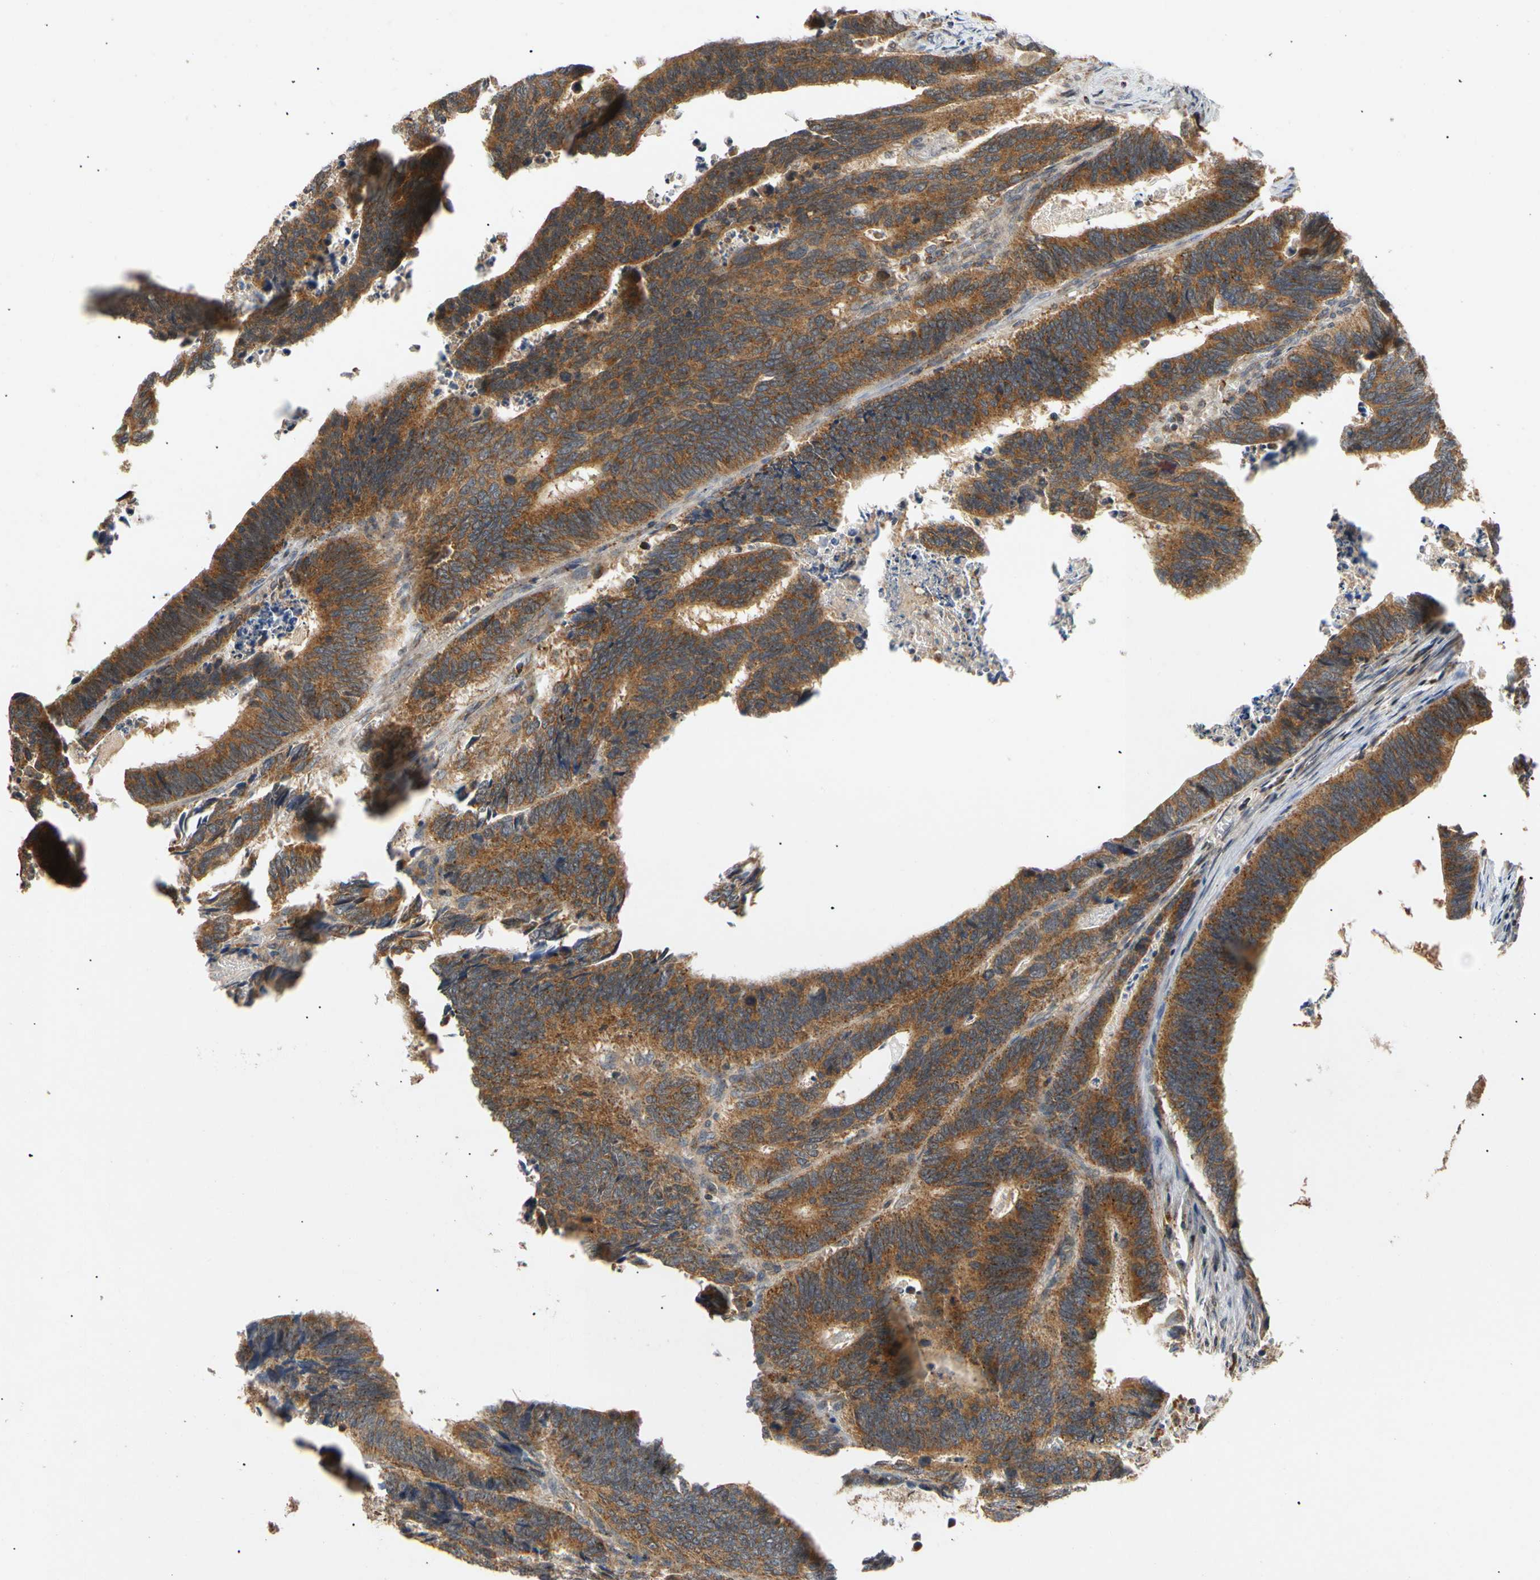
{"staining": {"intensity": "strong", "quantity": ">75%", "location": "cytoplasmic/membranous"}, "tissue": "colorectal cancer", "cell_type": "Tumor cells", "image_type": "cancer", "snomed": [{"axis": "morphology", "description": "Adenocarcinoma, NOS"}, {"axis": "topography", "description": "Colon"}], "caption": "Protein analysis of colorectal cancer tissue shows strong cytoplasmic/membranous positivity in about >75% of tumor cells.", "gene": "MRPS22", "patient": {"sex": "male", "age": 72}}